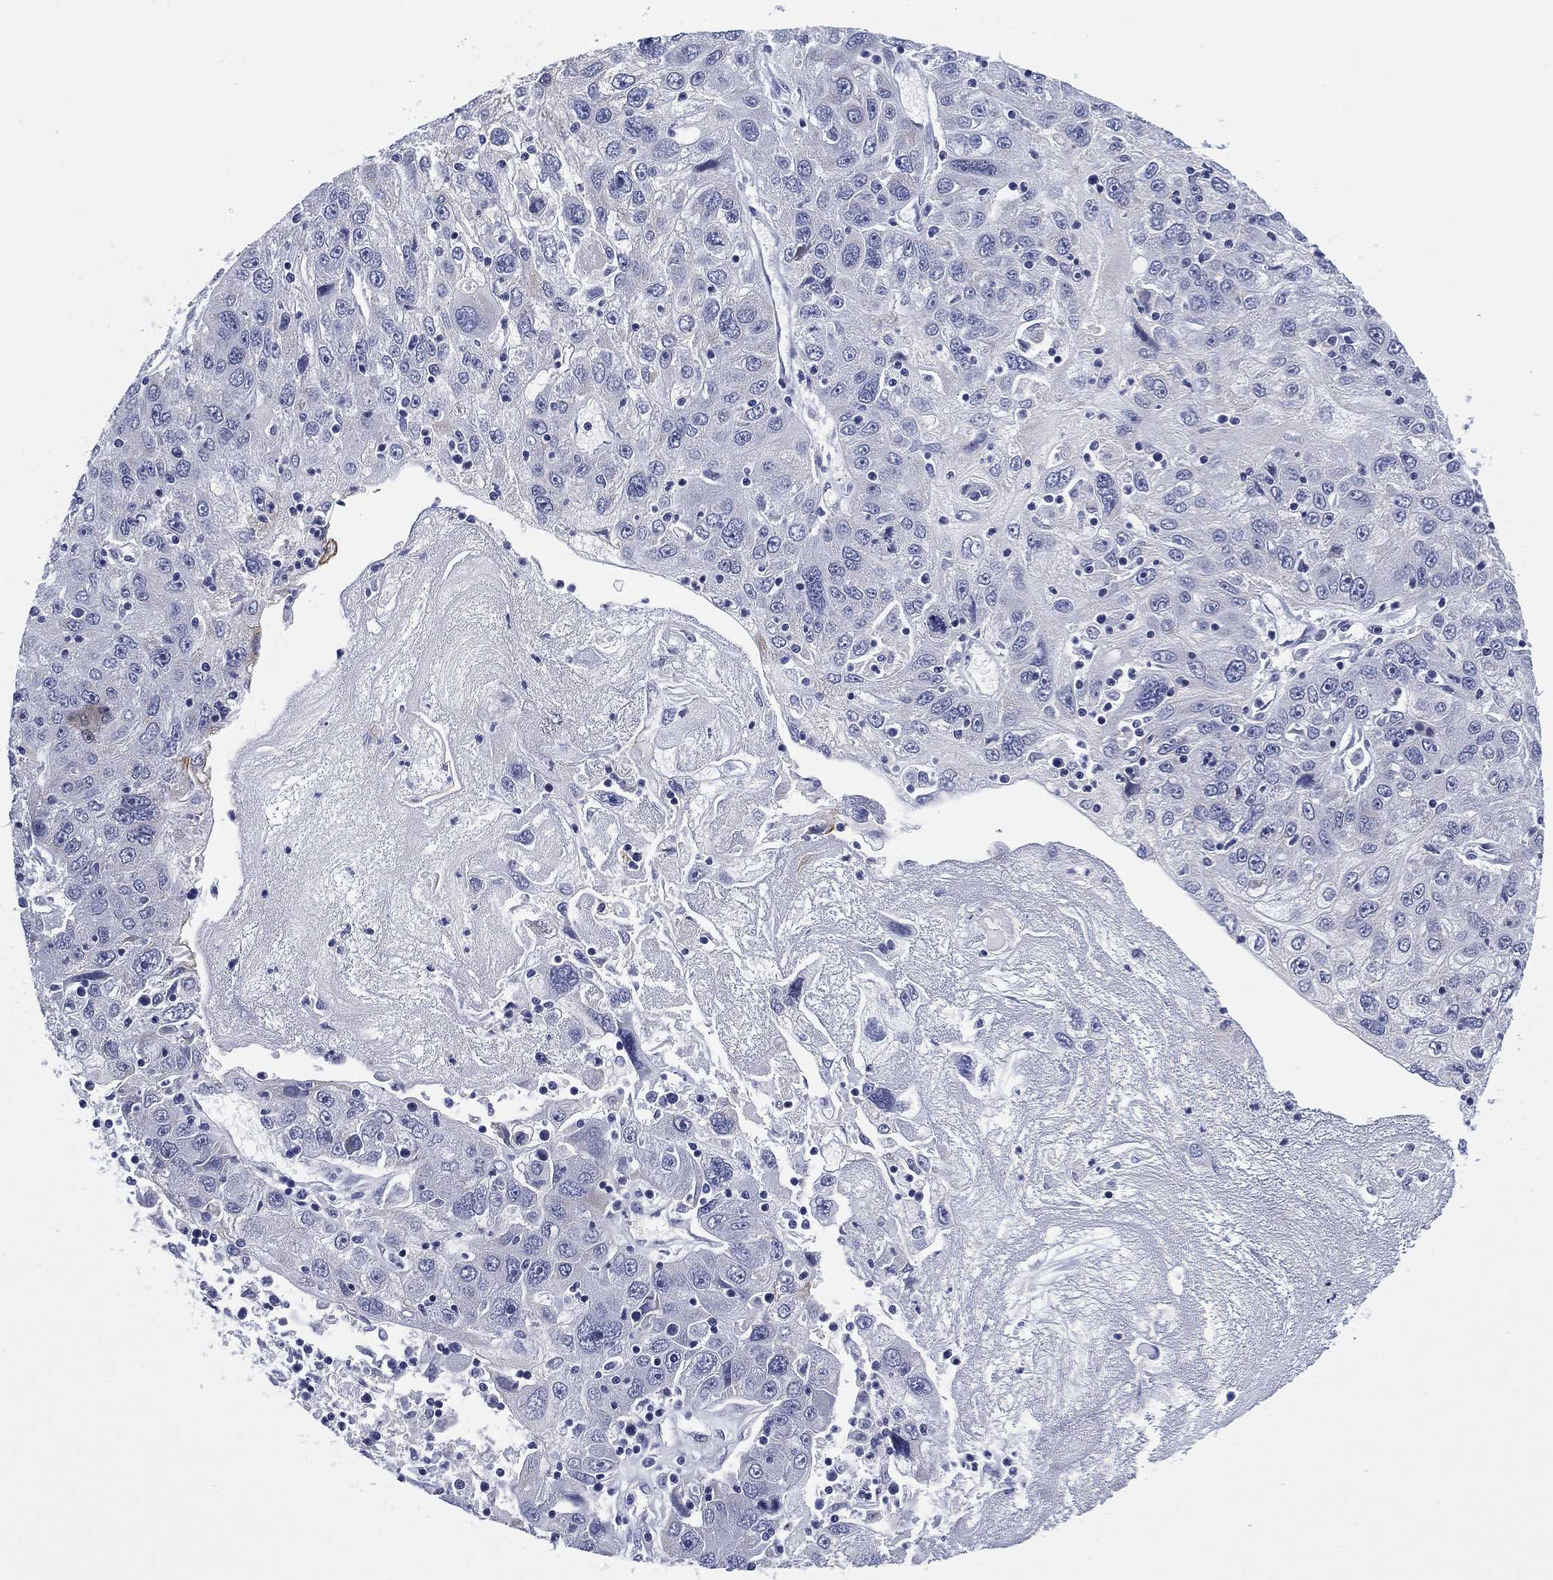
{"staining": {"intensity": "negative", "quantity": "none", "location": "none"}, "tissue": "stomach cancer", "cell_type": "Tumor cells", "image_type": "cancer", "snomed": [{"axis": "morphology", "description": "Adenocarcinoma, NOS"}, {"axis": "topography", "description": "Stomach"}], "caption": "Immunohistochemistry (IHC) histopathology image of adenocarcinoma (stomach) stained for a protein (brown), which shows no staining in tumor cells.", "gene": "CLIP3", "patient": {"sex": "male", "age": 56}}